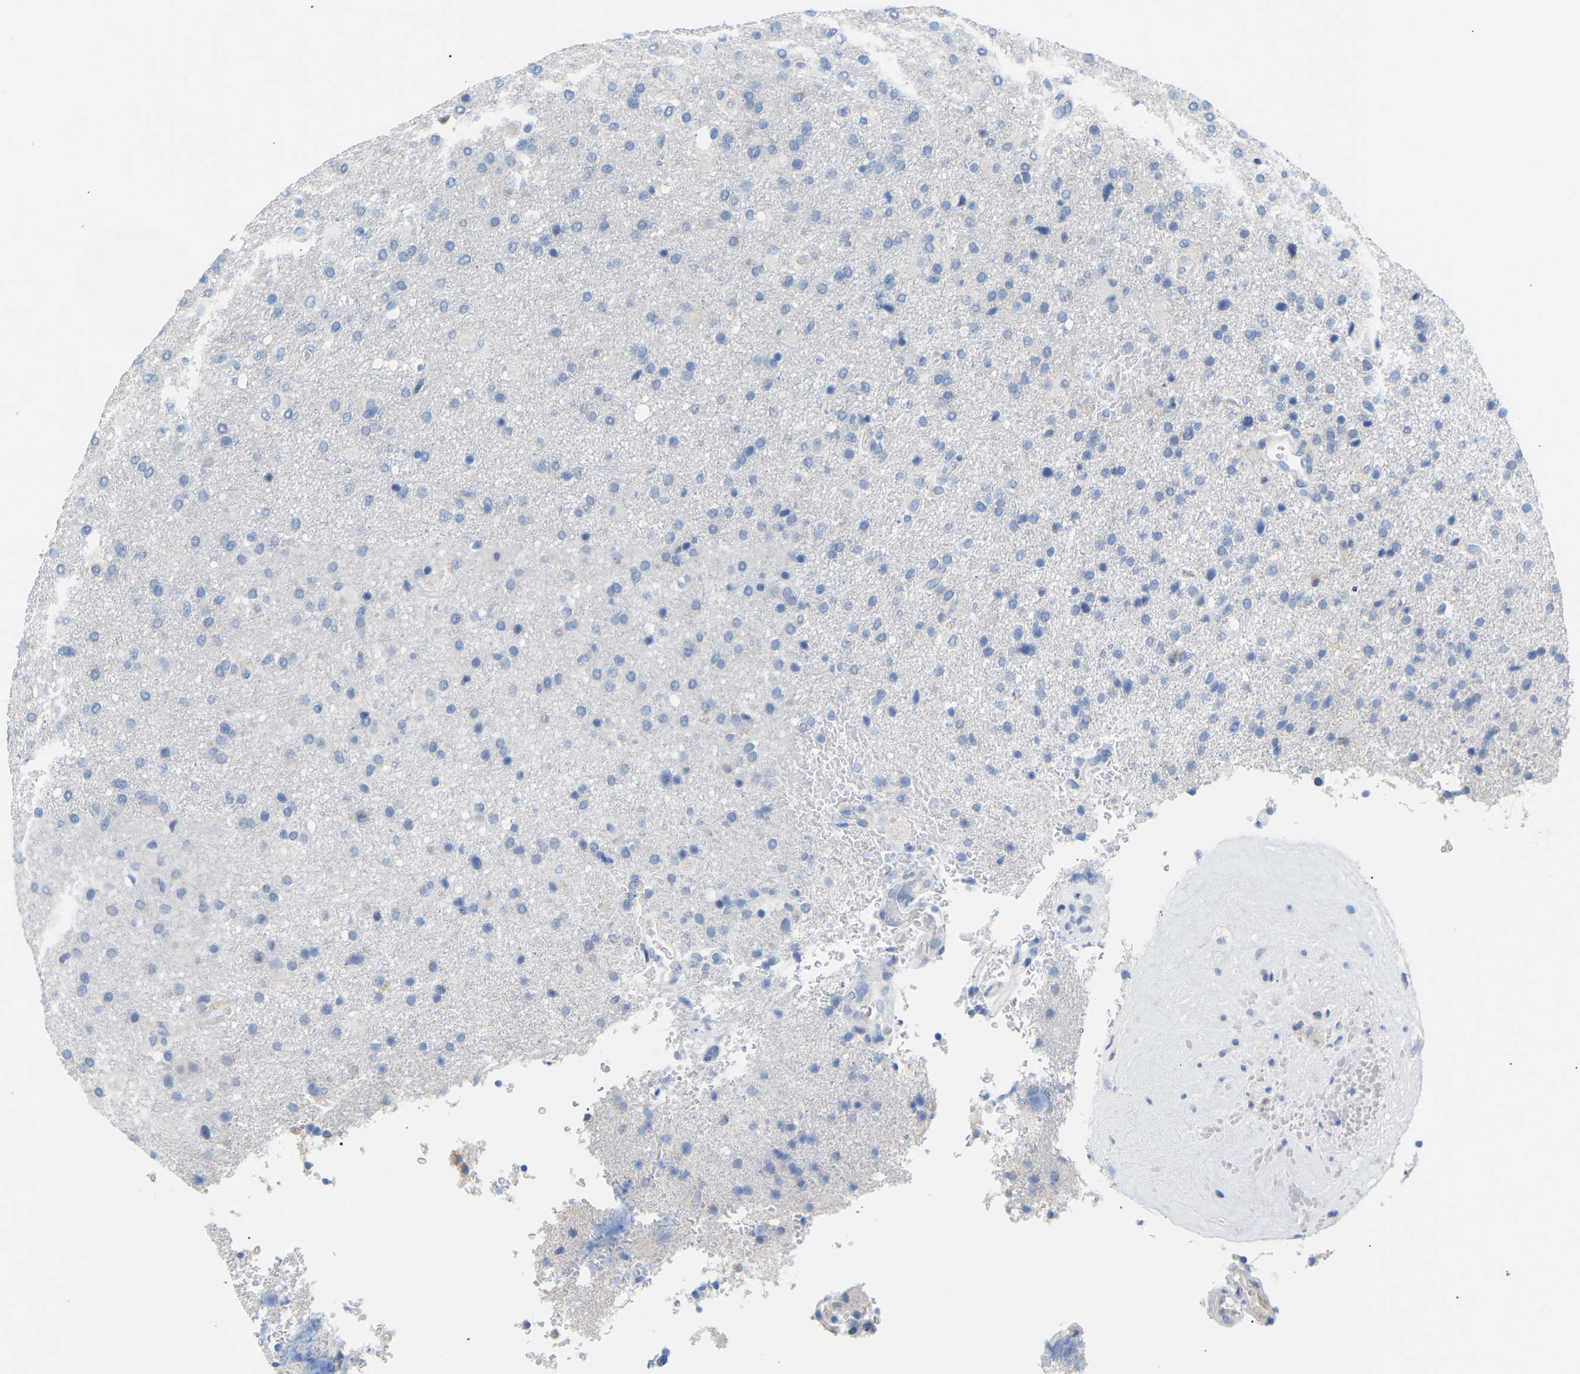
{"staining": {"intensity": "negative", "quantity": "none", "location": "none"}, "tissue": "glioma", "cell_type": "Tumor cells", "image_type": "cancer", "snomed": [{"axis": "morphology", "description": "Glioma, malignant, High grade"}, {"axis": "topography", "description": "Brain"}], "caption": "Immunohistochemistry (IHC) histopathology image of neoplastic tissue: human glioma stained with DAB shows no significant protein positivity in tumor cells.", "gene": "PEX1", "patient": {"sex": "male", "age": 72}}